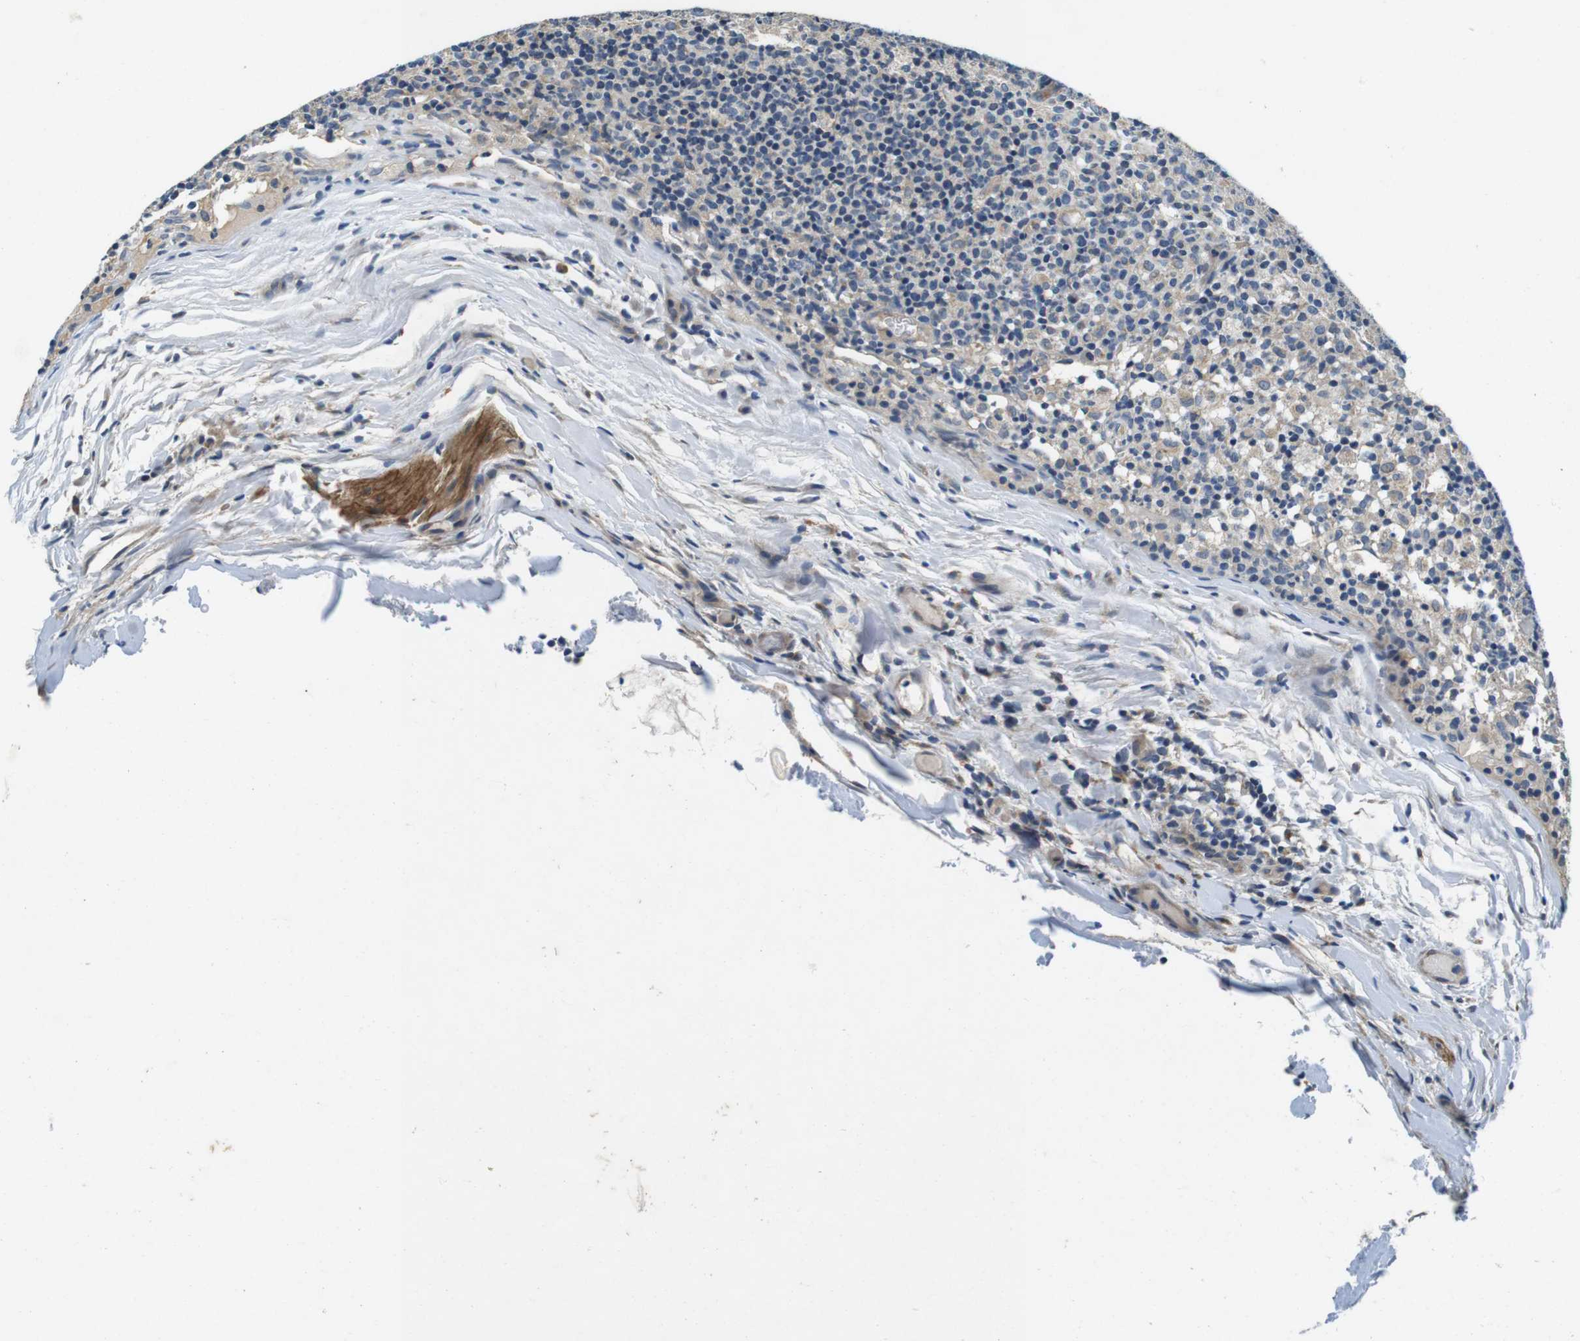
{"staining": {"intensity": "negative", "quantity": "none", "location": "none"}, "tissue": "lymph node", "cell_type": "Germinal center cells", "image_type": "normal", "snomed": [{"axis": "morphology", "description": "Normal tissue, NOS"}, {"axis": "morphology", "description": "Inflammation, NOS"}, {"axis": "topography", "description": "Lymph node"}], "caption": "Immunohistochemistry of normal lymph node reveals no expression in germinal center cells. (DAB IHC, high magnification).", "gene": "DTNA", "patient": {"sex": "male", "age": 55}}